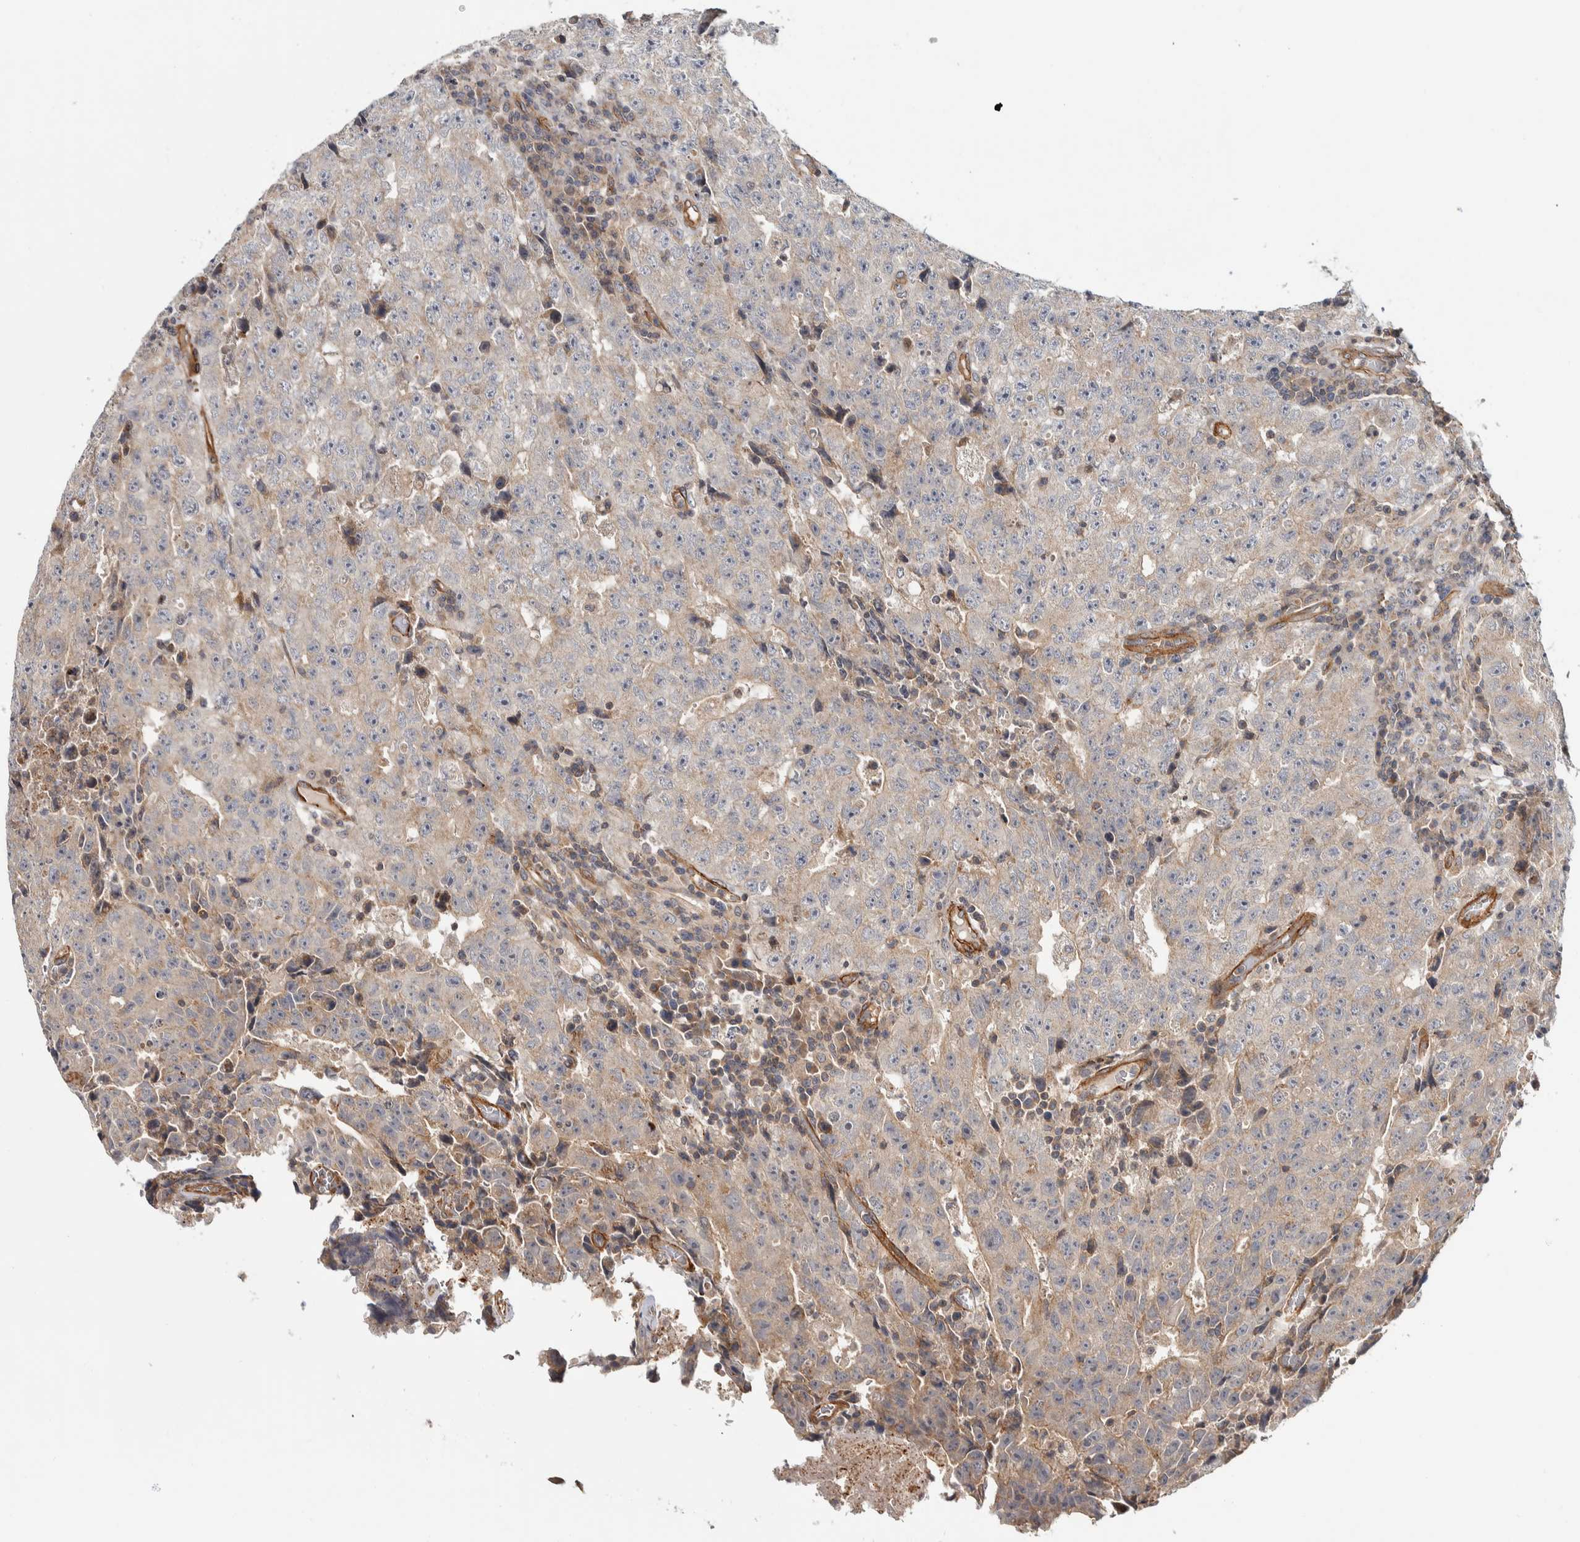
{"staining": {"intensity": "weak", "quantity": "<25%", "location": "cytoplasmic/membranous"}, "tissue": "testis cancer", "cell_type": "Tumor cells", "image_type": "cancer", "snomed": [{"axis": "morphology", "description": "Necrosis, NOS"}, {"axis": "morphology", "description": "Carcinoma, Embryonal, NOS"}, {"axis": "topography", "description": "Testis"}], "caption": "Photomicrograph shows no significant protein positivity in tumor cells of testis cancer.", "gene": "CHMP4C", "patient": {"sex": "male", "age": 19}}